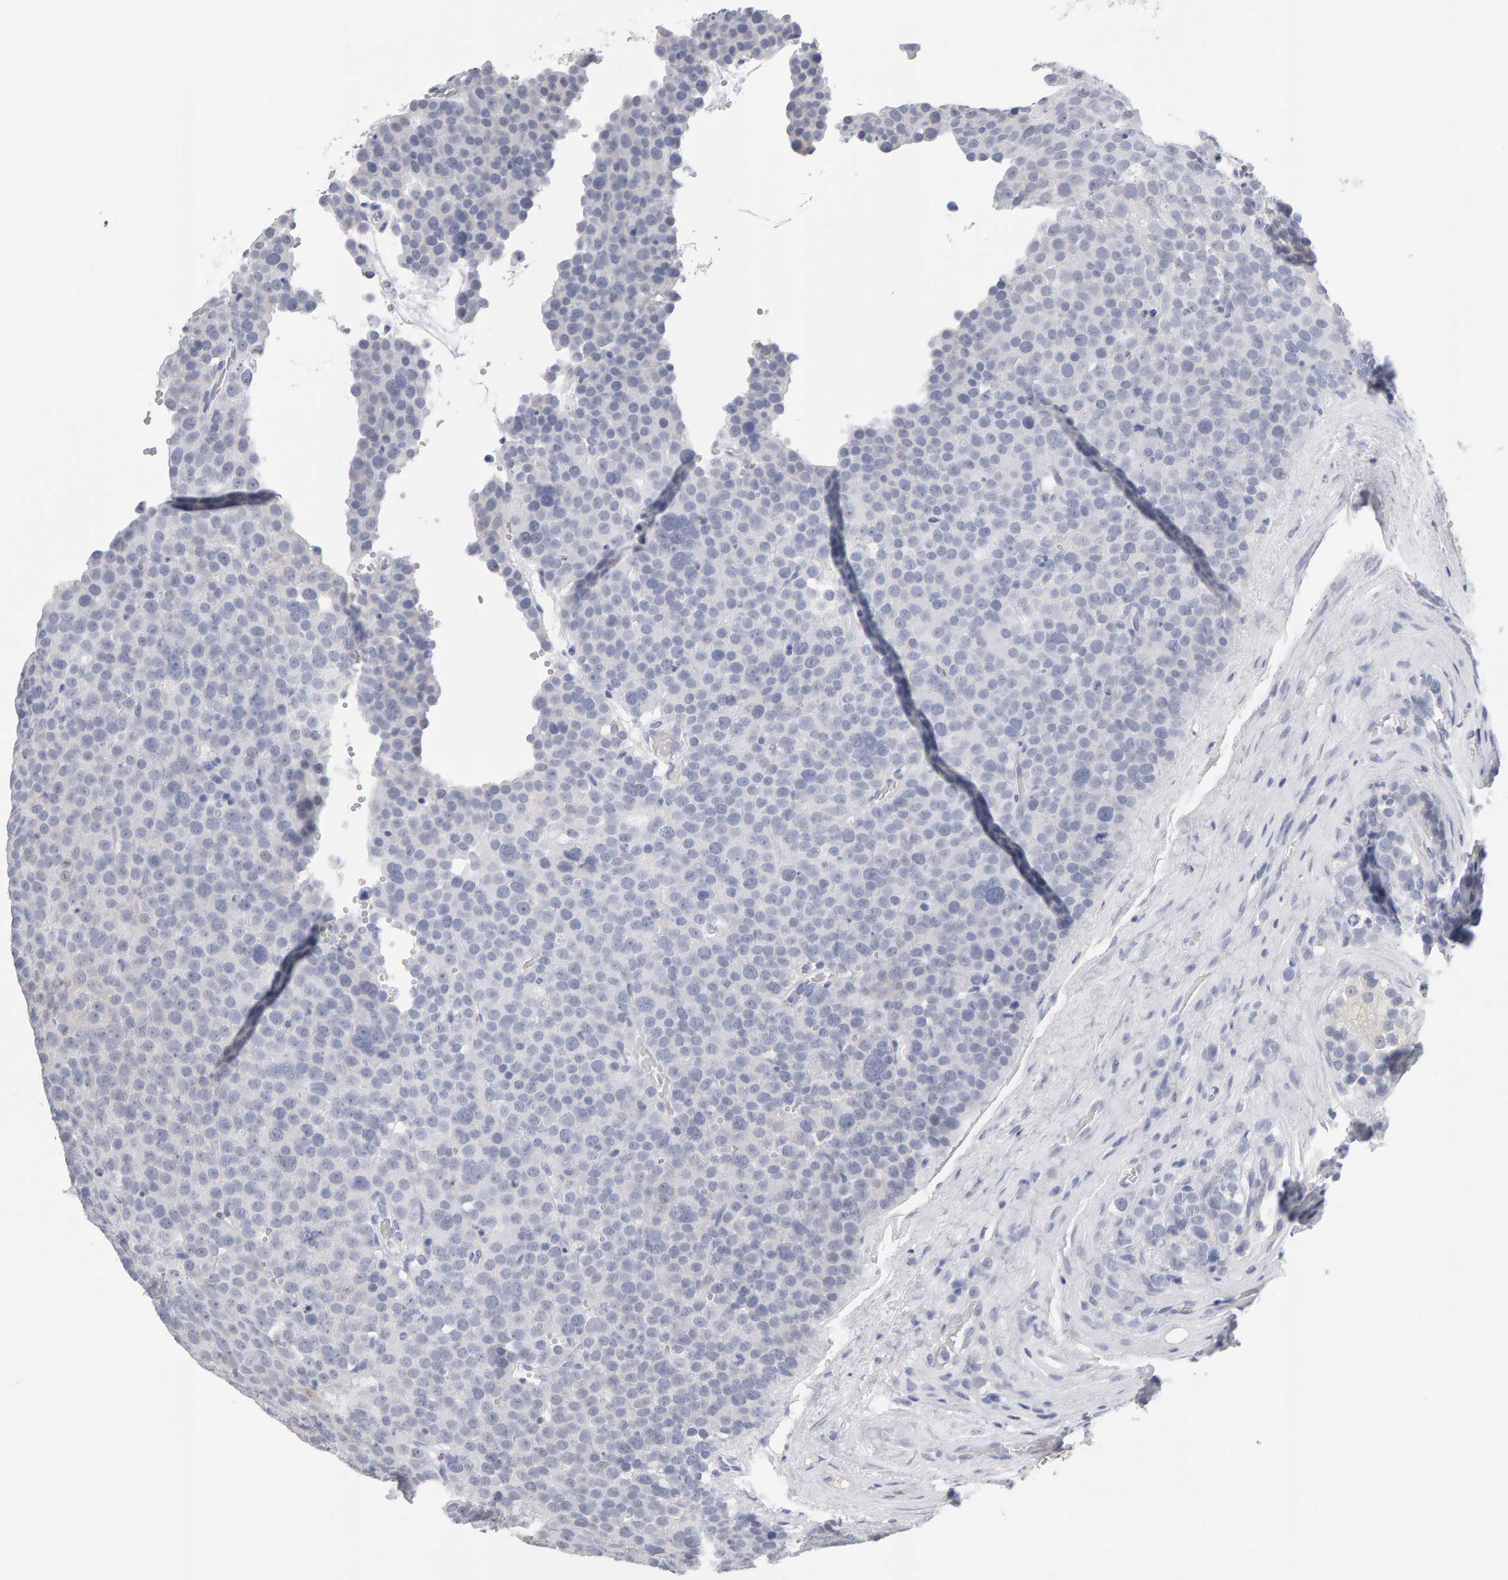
{"staining": {"intensity": "negative", "quantity": "none", "location": "none"}, "tissue": "testis cancer", "cell_type": "Tumor cells", "image_type": "cancer", "snomed": [{"axis": "morphology", "description": "Seminoma, NOS"}, {"axis": "topography", "description": "Testis"}], "caption": "The immunohistochemistry (IHC) micrograph has no significant positivity in tumor cells of testis seminoma tissue.", "gene": "CTH", "patient": {"sex": "male", "age": 71}}